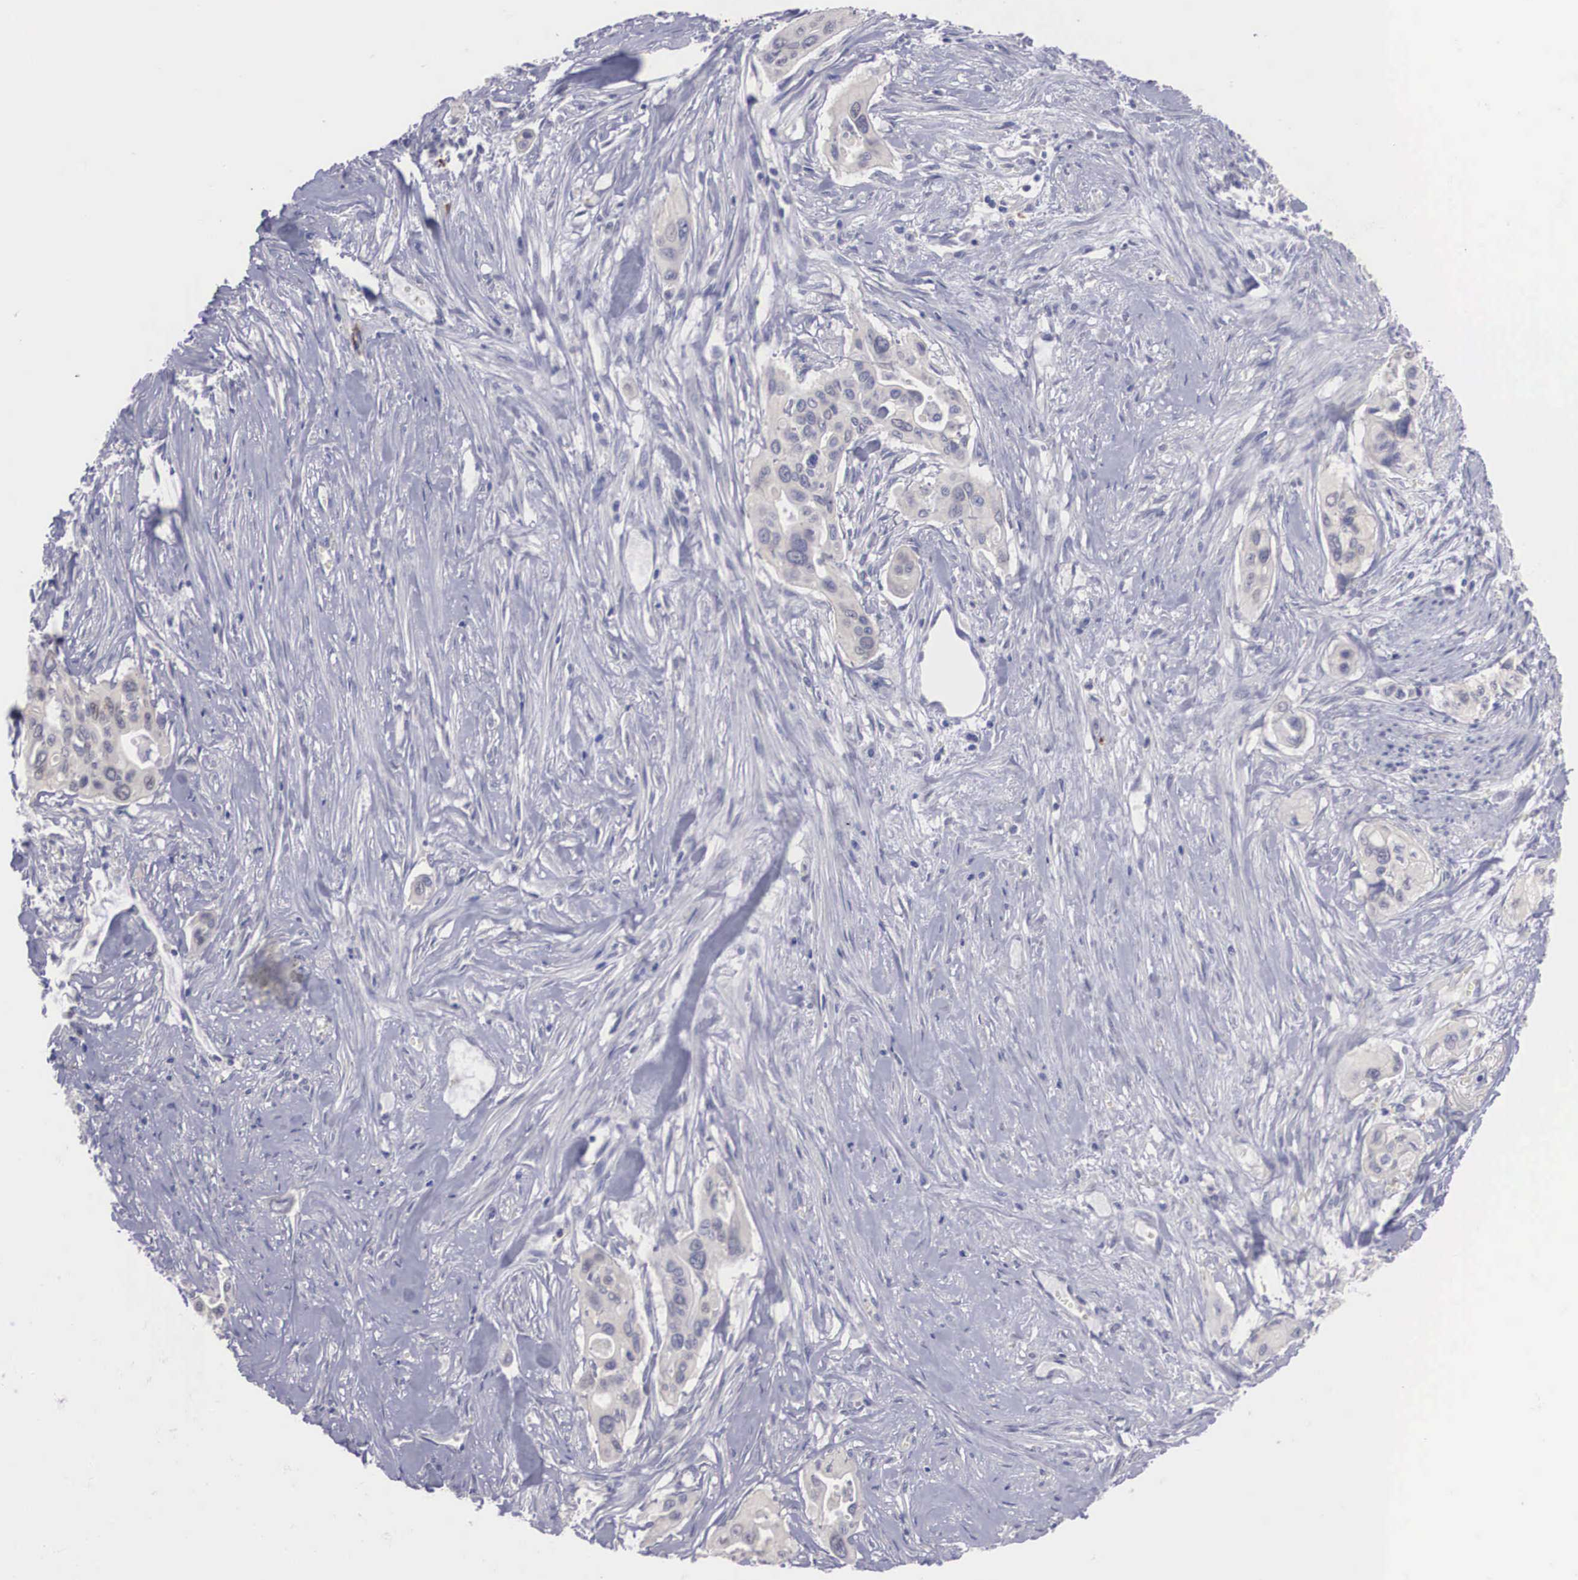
{"staining": {"intensity": "negative", "quantity": "none", "location": "none"}, "tissue": "pancreatic cancer", "cell_type": "Tumor cells", "image_type": "cancer", "snomed": [{"axis": "morphology", "description": "Adenocarcinoma, NOS"}, {"axis": "topography", "description": "Pancreas"}], "caption": "Photomicrograph shows no protein positivity in tumor cells of adenocarcinoma (pancreatic) tissue.", "gene": "REPS2", "patient": {"sex": "male", "age": 77}}